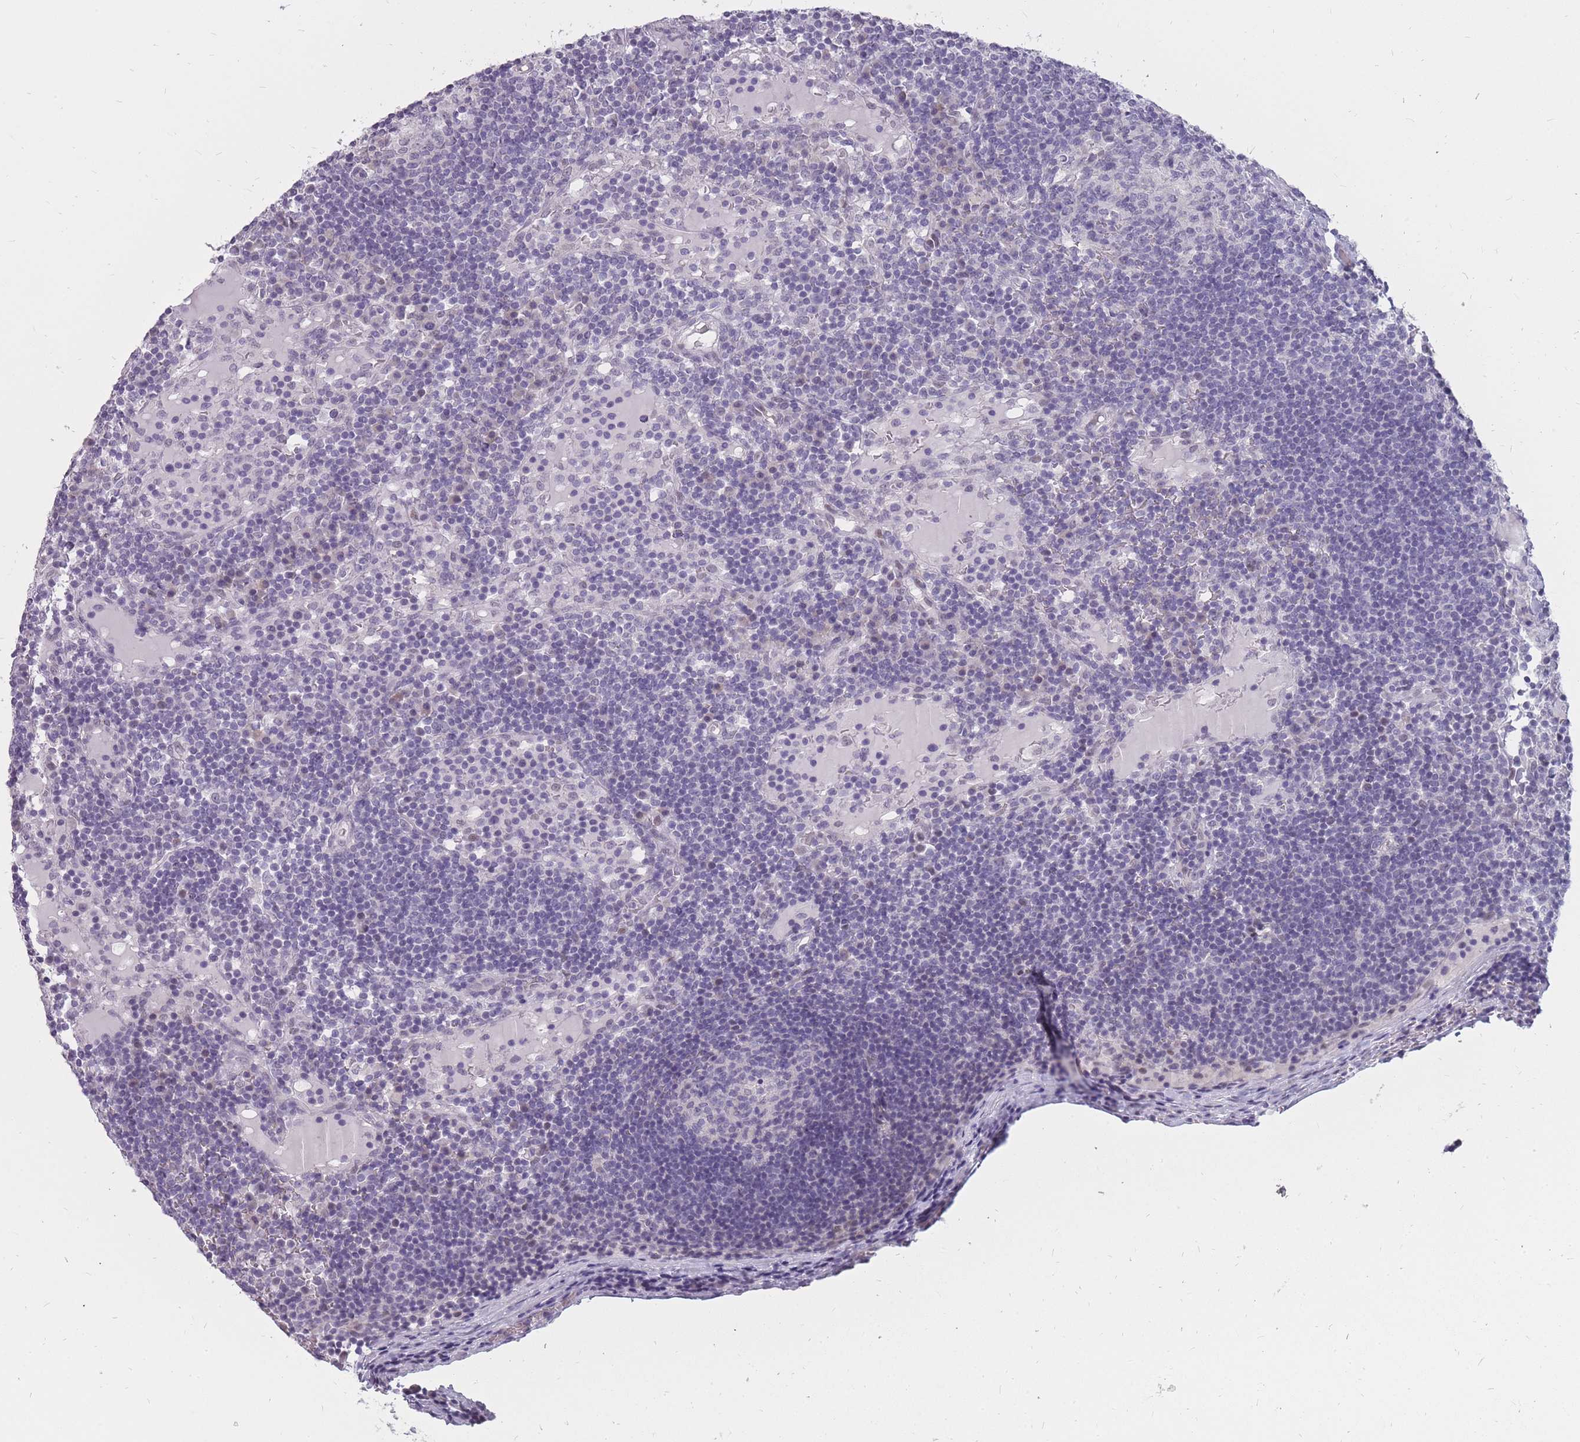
{"staining": {"intensity": "negative", "quantity": "none", "location": "none"}, "tissue": "lymph node", "cell_type": "Germinal center cells", "image_type": "normal", "snomed": [{"axis": "morphology", "description": "Normal tissue, NOS"}, {"axis": "topography", "description": "Lymph node"}], "caption": "DAB immunohistochemical staining of normal lymph node displays no significant expression in germinal center cells.", "gene": "POM121C", "patient": {"sex": "male", "age": 53}}